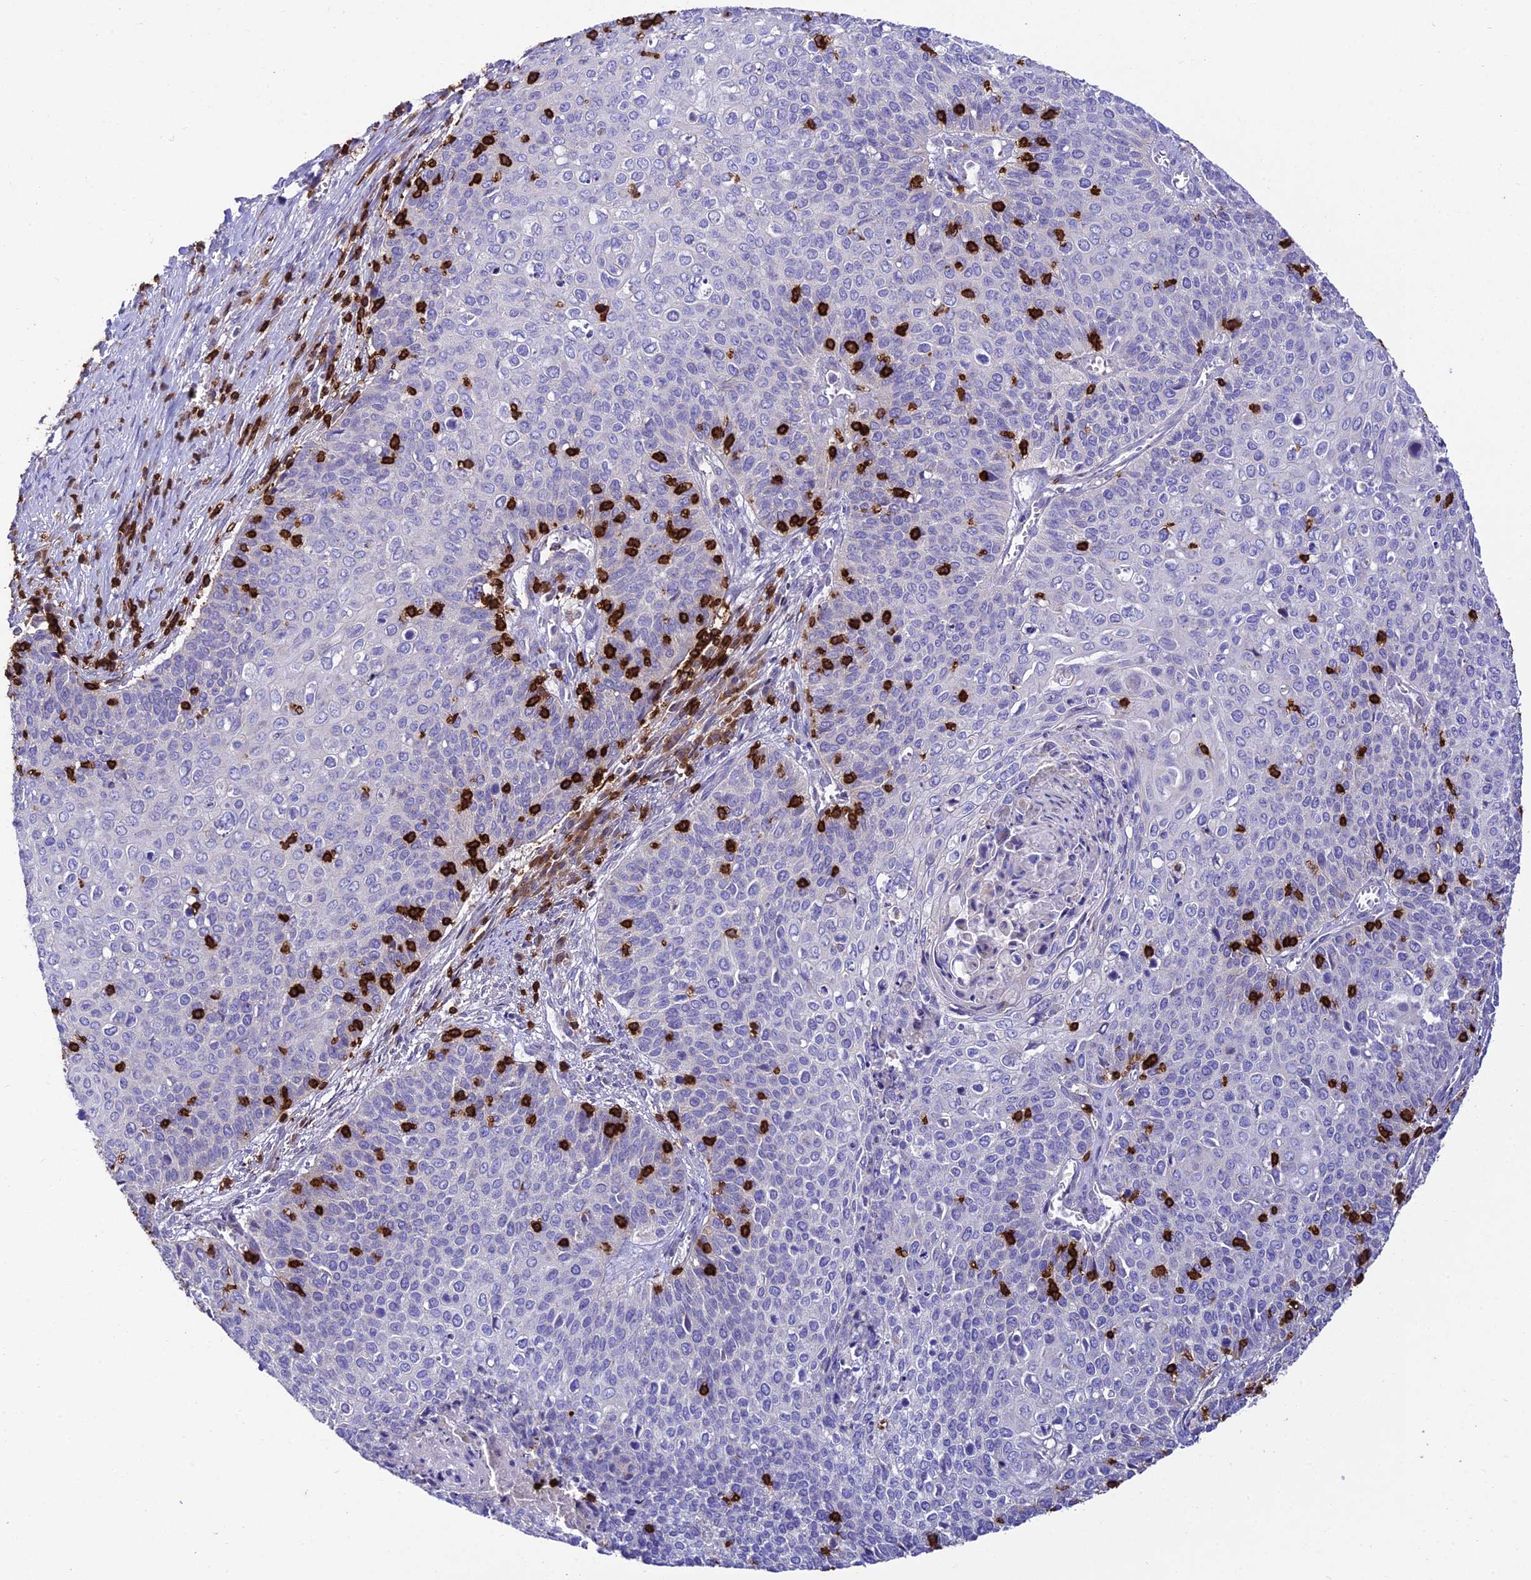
{"staining": {"intensity": "negative", "quantity": "none", "location": "none"}, "tissue": "cervical cancer", "cell_type": "Tumor cells", "image_type": "cancer", "snomed": [{"axis": "morphology", "description": "Squamous cell carcinoma, NOS"}, {"axis": "topography", "description": "Cervix"}], "caption": "Histopathology image shows no protein staining in tumor cells of cervical squamous cell carcinoma tissue.", "gene": "PTPRCAP", "patient": {"sex": "female", "age": 39}}